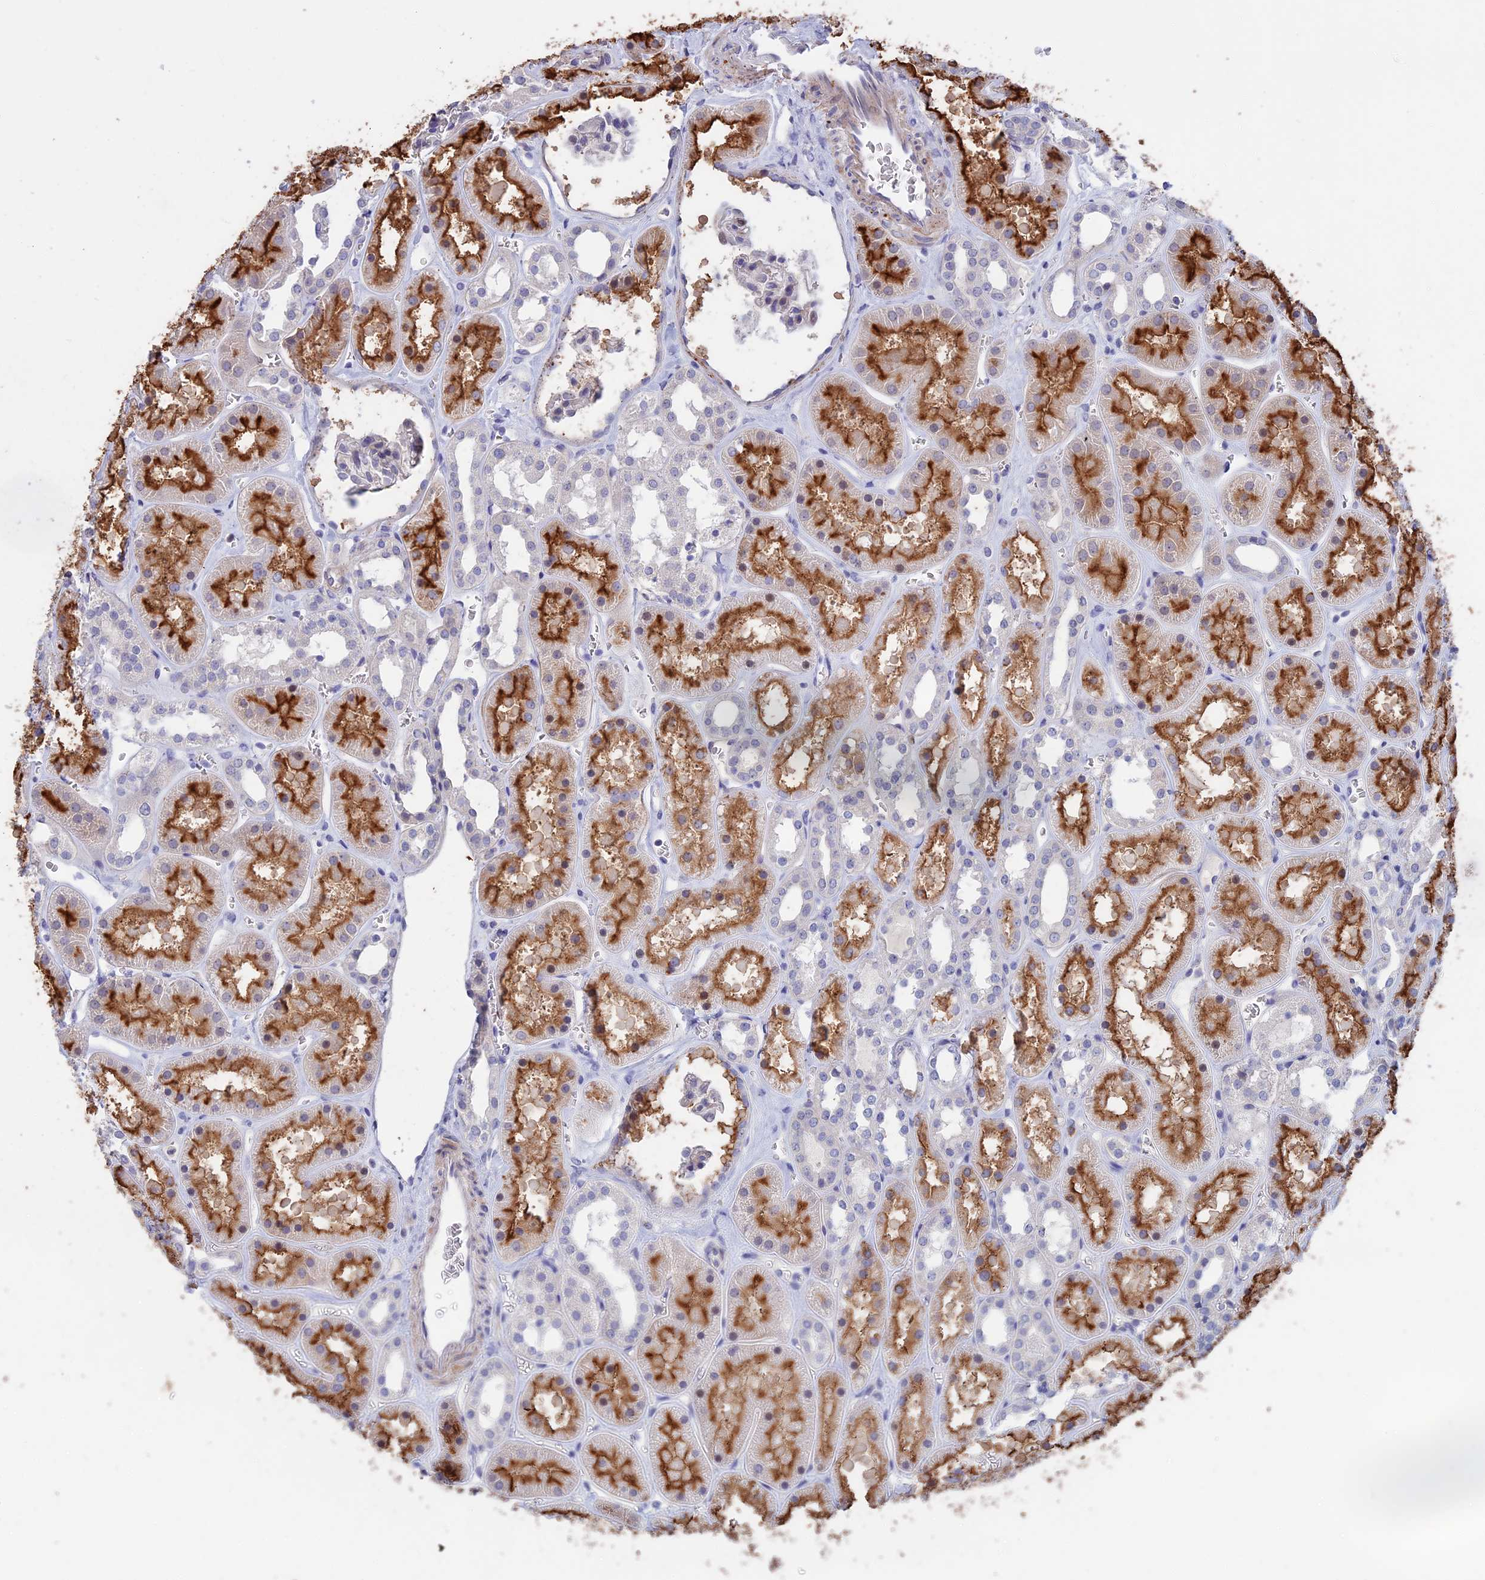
{"staining": {"intensity": "negative", "quantity": "none", "location": "none"}, "tissue": "kidney", "cell_type": "Cells in glomeruli", "image_type": "normal", "snomed": [{"axis": "morphology", "description": "Normal tissue, NOS"}, {"axis": "topography", "description": "Kidney"}], "caption": "Immunohistochemical staining of unremarkable kidney reveals no significant expression in cells in glomeruli.", "gene": "SLC2A6", "patient": {"sex": "female", "age": 41}}